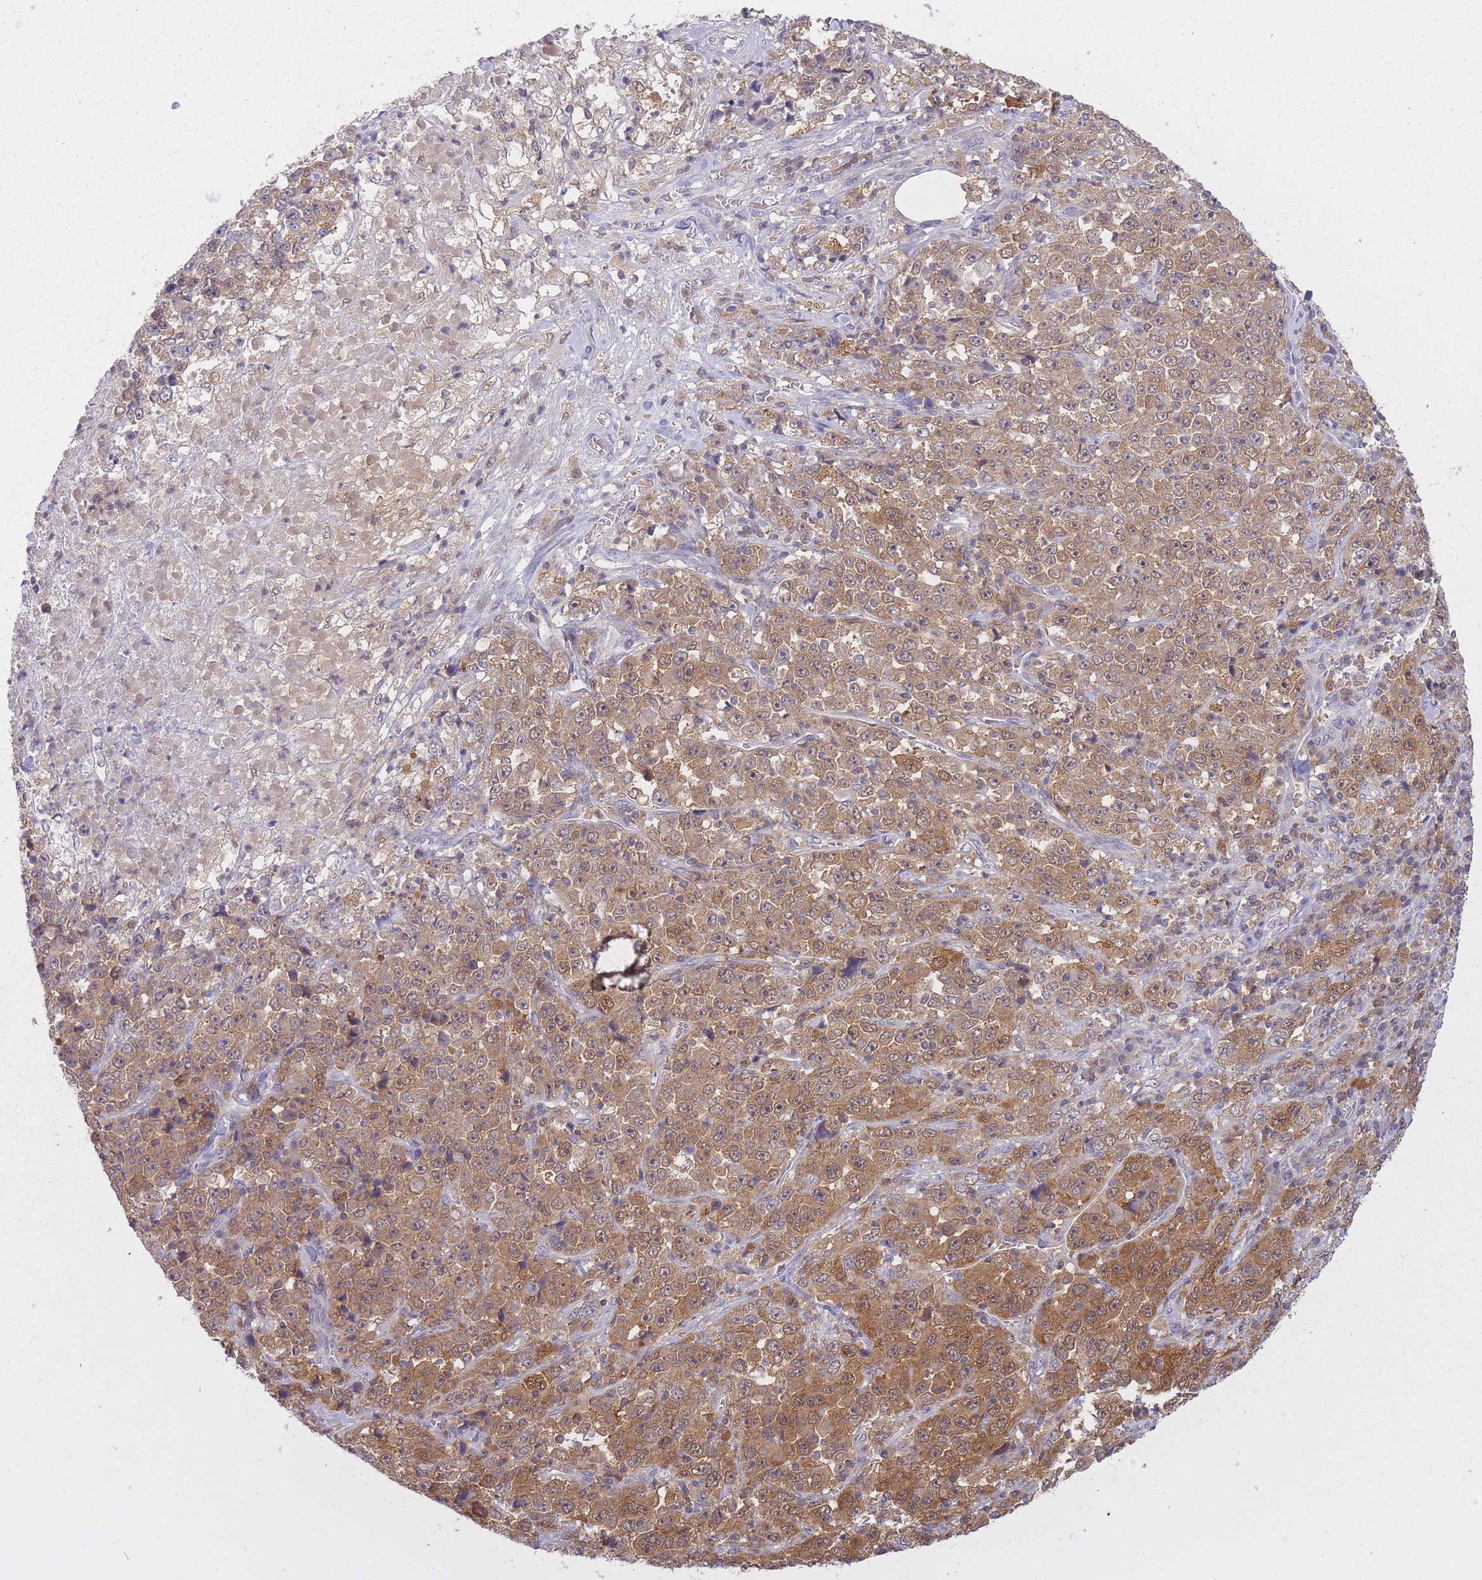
{"staining": {"intensity": "moderate", "quantity": ">75%", "location": "cytoplasmic/membranous,nuclear"}, "tissue": "stomach cancer", "cell_type": "Tumor cells", "image_type": "cancer", "snomed": [{"axis": "morphology", "description": "Normal tissue, NOS"}, {"axis": "morphology", "description": "Adenocarcinoma, NOS"}, {"axis": "topography", "description": "Stomach, upper"}, {"axis": "topography", "description": "Stomach"}], "caption": "A brown stain shows moderate cytoplasmic/membranous and nuclear expression of a protein in stomach cancer (adenocarcinoma) tumor cells. (brown staining indicates protein expression, while blue staining denotes nuclei).", "gene": "CXorf38", "patient": {"sex": "male", "age": 59}}